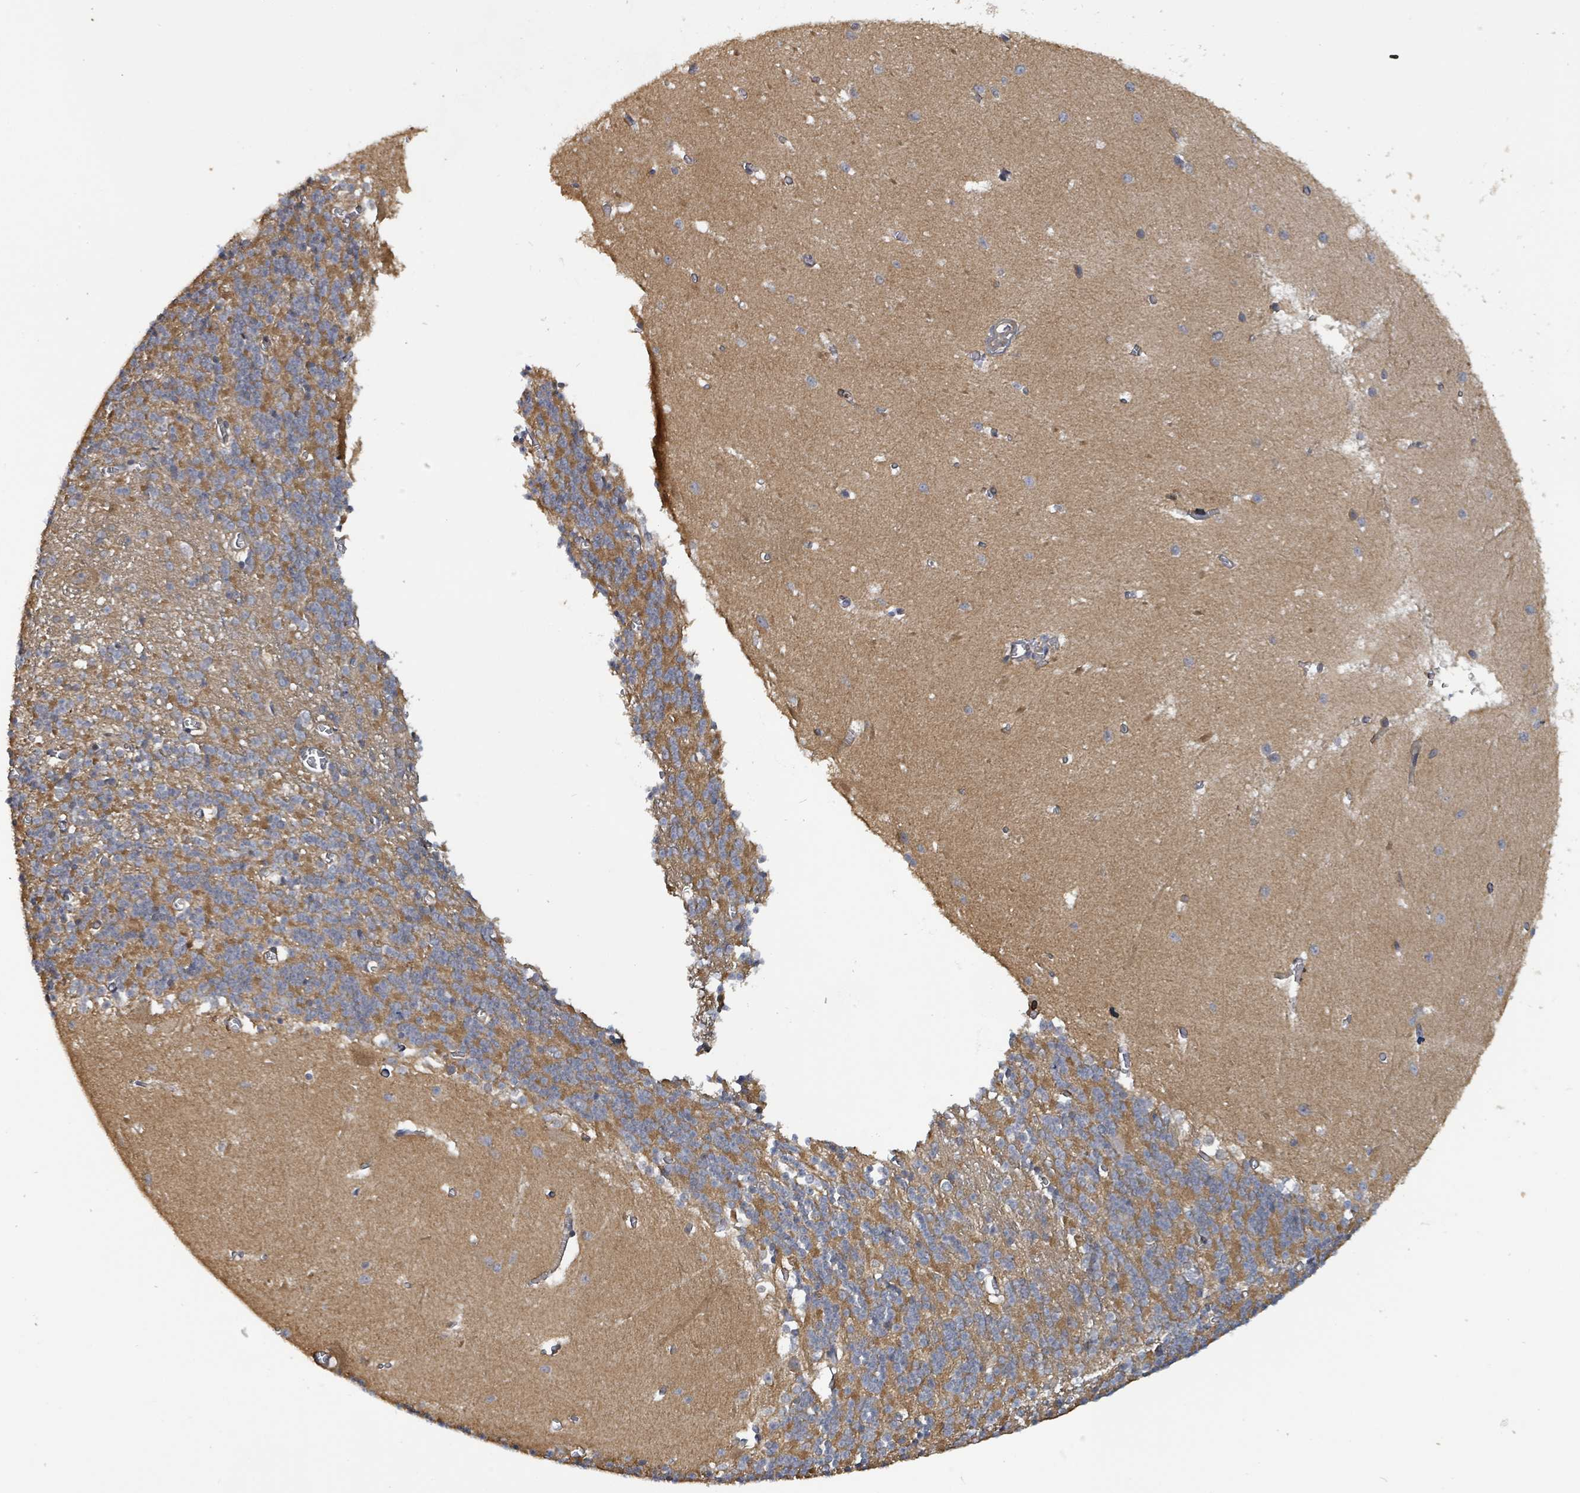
{"staining": {"intensity": "moderate", "quantity": "25%-75%", "location": "cytoplasmic/membranous"}, "tissue": "cerebellum", "cell_type": "Cells in granular layer", "image_type": "normal", "snomed": [{"axis": "morphology", "description": "Normal tissue, NOS"}, {"axis": "topography", "description": "Cerebellum"}], "caption": "Brown immunohistochemical staining in benign cerebellum demonstrates moderate cytoplasmic/membranous positivity in about 25%-75% of cells in granular layer. (DAB IHC with brightfield microscopy, high magnification).", "gene": "KBTBD11", "patient": {"sex": "male", "age": 37}}